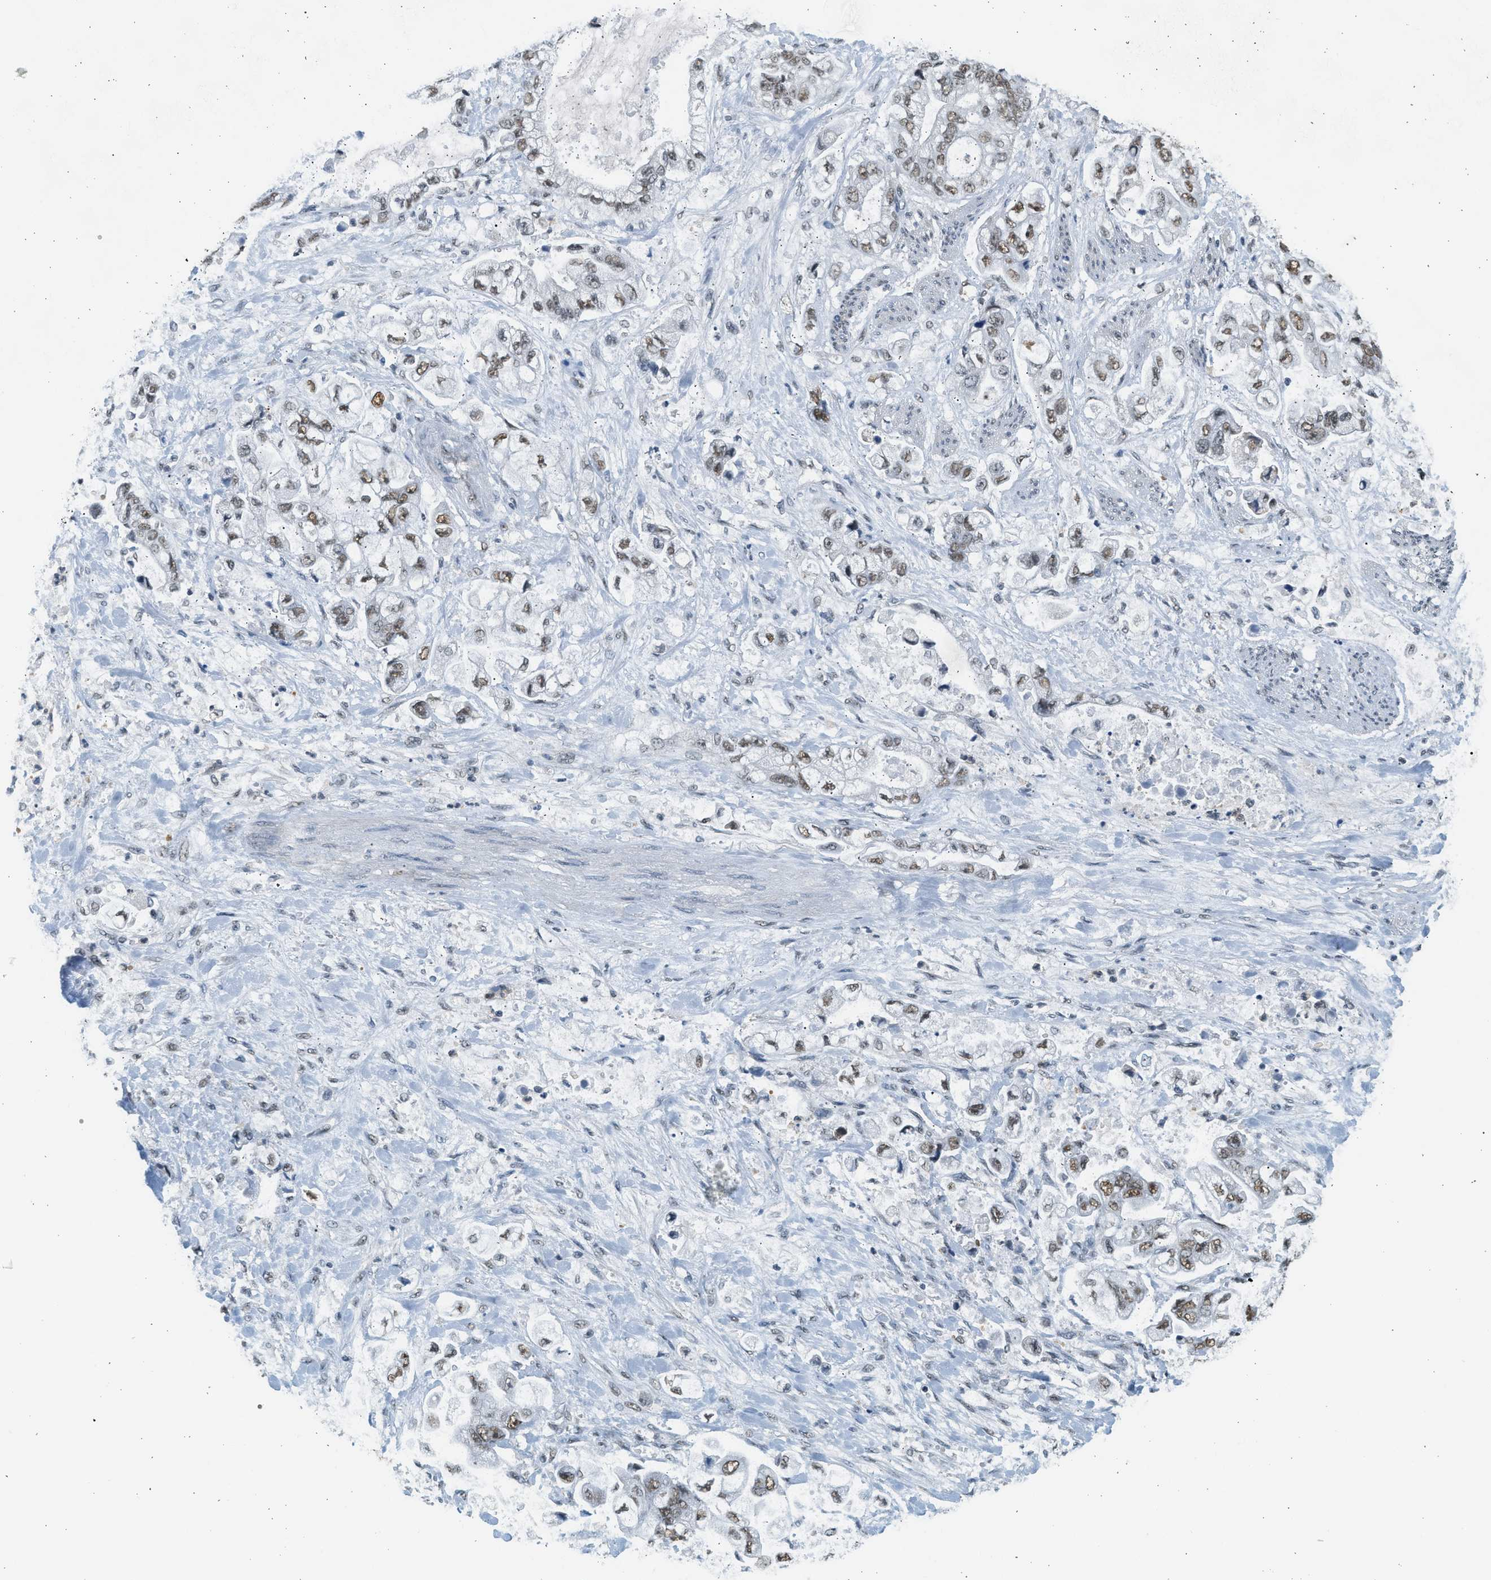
{"staining": {"intensity": "moderate", "quantity": ">75%", "location": "nuclear"}, "tissue": "stomach cancer", "cell_type": "Tumor cells", "image_type": "cancer", "snomed": [{"axis": "morphology", "description": "Normal tissue, NOS"}, {"axis": "morphology", "description": "Adenocarcinoma, NOS"}, {"axis": "topography", "description": "Stomach"}], "caption": "Protein expression analysis of human stomach adenocarcinoma reveals moderate nuclear positivity in approximately >75% of tumor cells.", "gene": "HIPK1", "patient": {"sex": "male", "age": 62}}